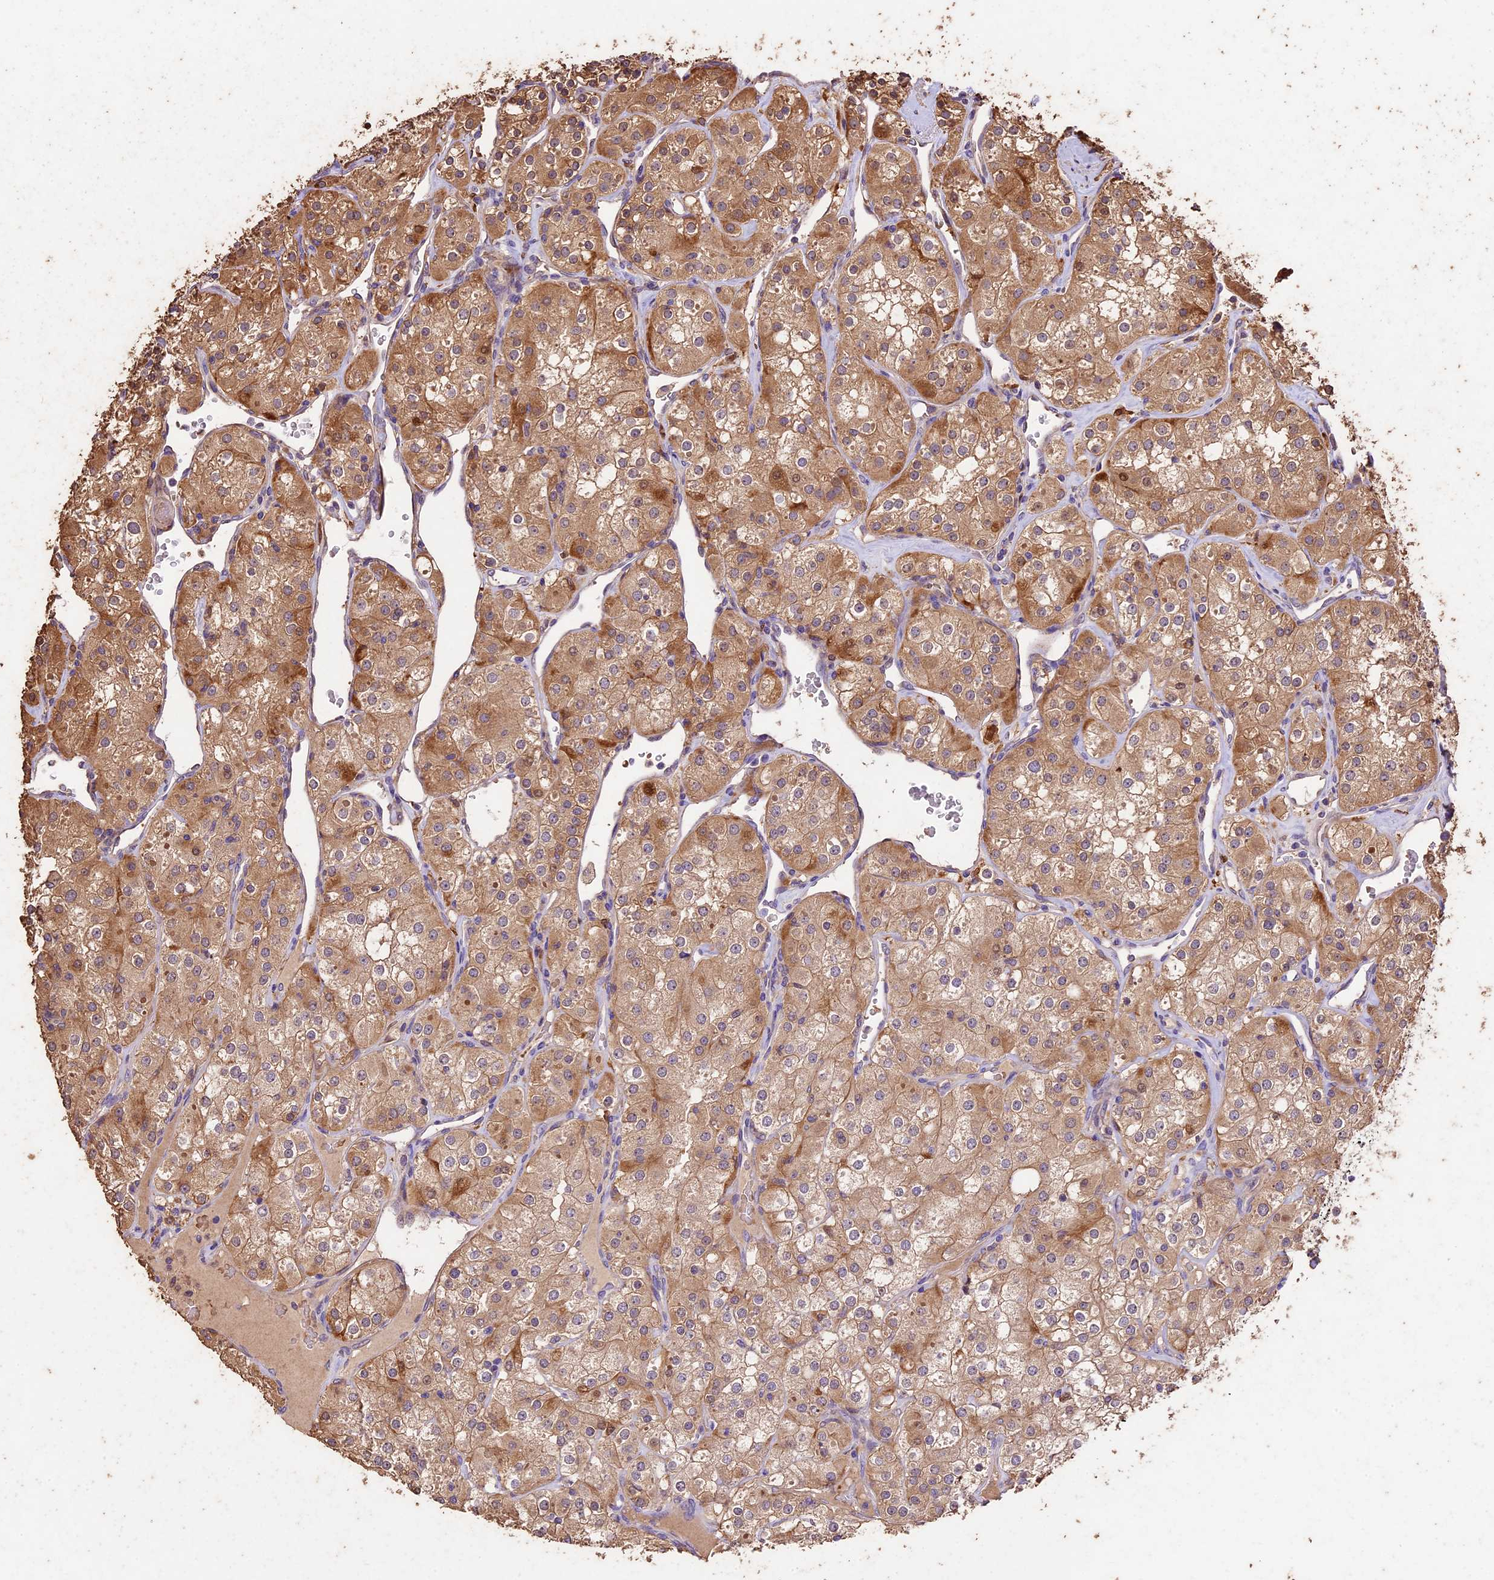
{"staining": {"intensity": "moderate", "quantity": ">75%", "location": "cytoplasmic/membranous"}, "tissue": "renal cancer", "cell_type": "Tumor cells", "image_type": "cancer", "snomed": [{"axis": "morphology", "description": "Adenocarcinoma, NOS"}, {"axis": "topography", "description": "Kidney"}], "caption": "An IHC micrograph of neoplastic tissue is shown. Protein staining in brown highlights moderate cytoplasmic/membranous positivity in renal cancer within tumor cells.", "gene": "CRLF1", "patient": {"sex": "male", "age": 77}}